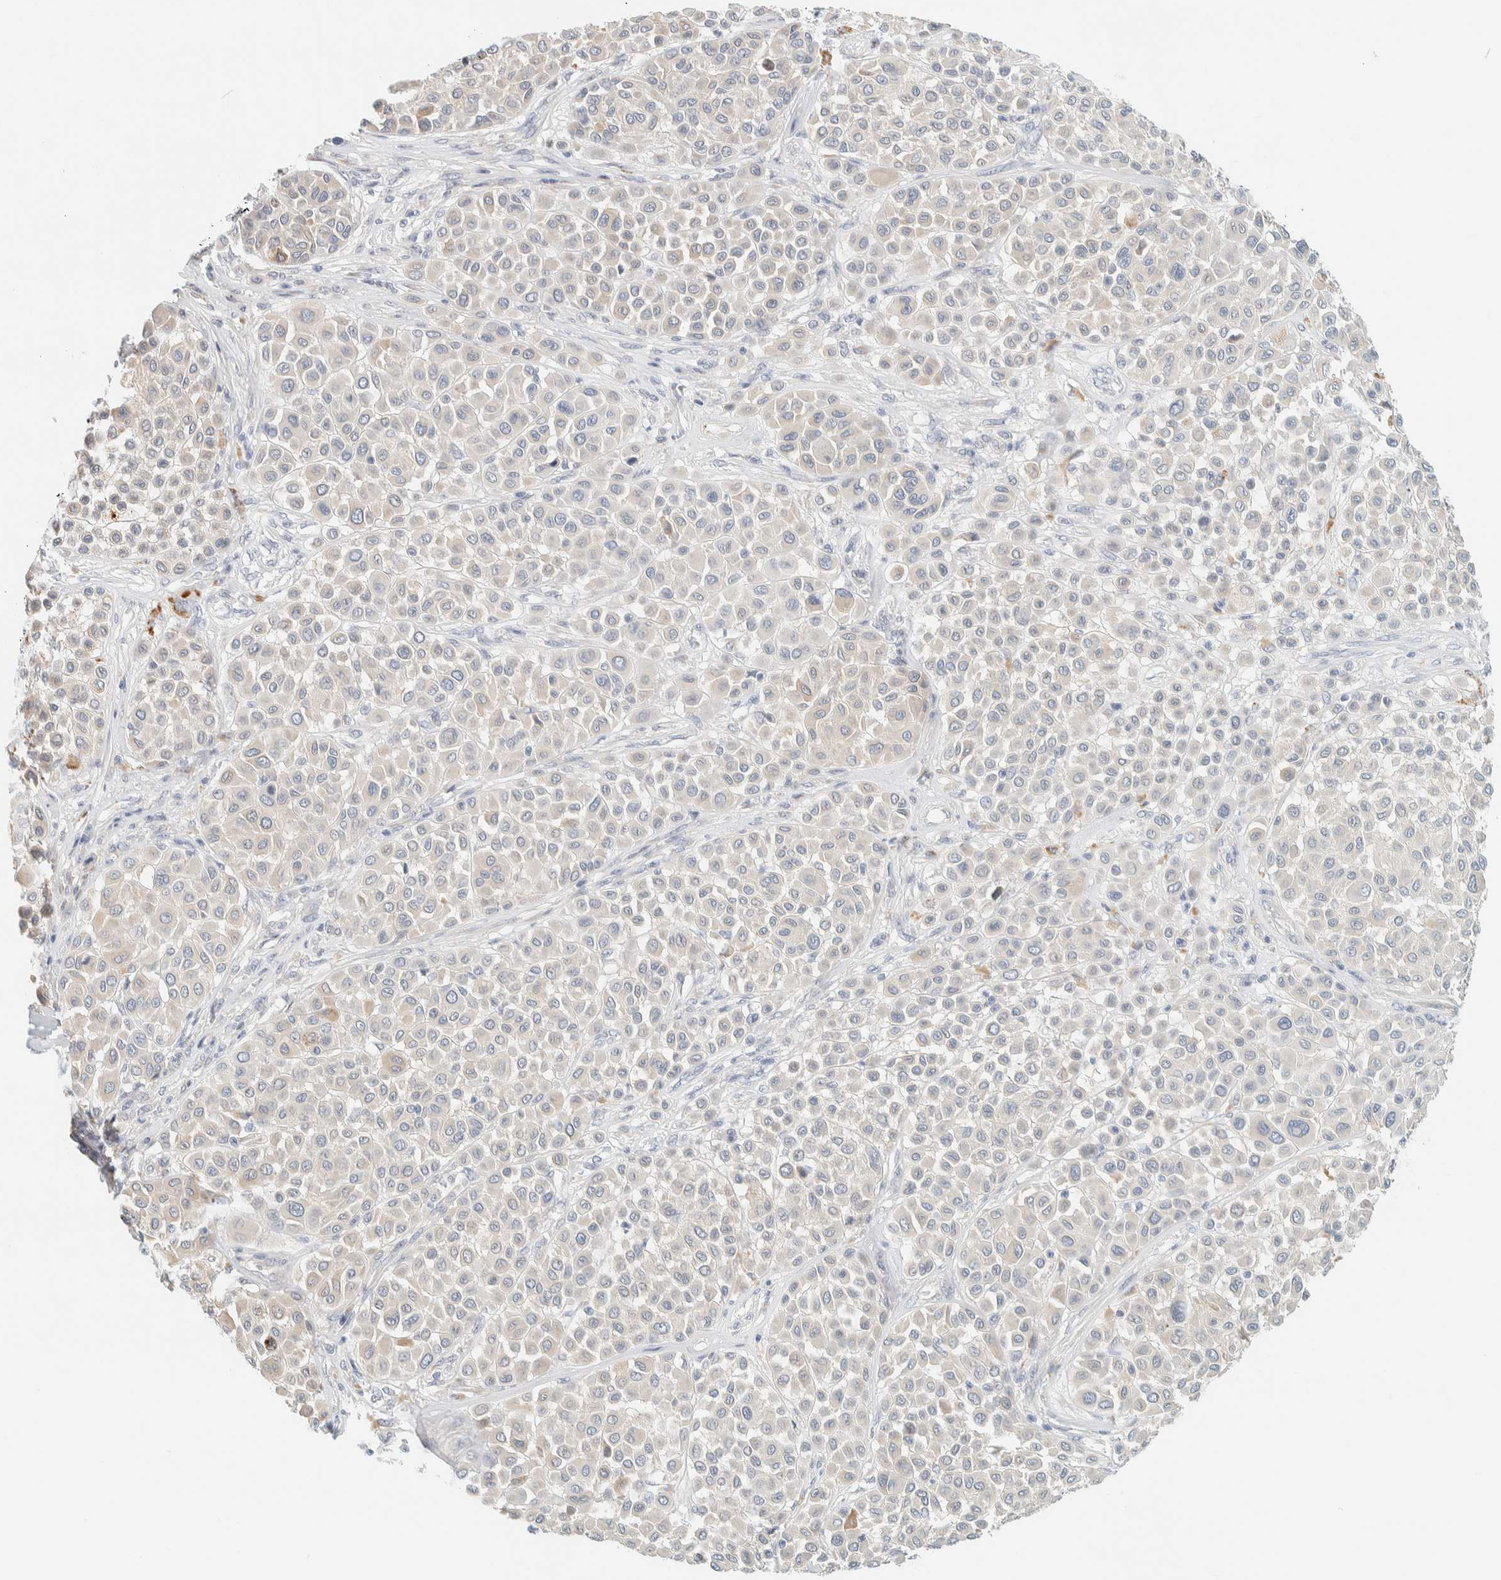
{"staining": {"intensity": "negative", "quantity": "none", "location": "none"}, "tissue": "melanoma", "cell_type": "Tumor cells", "image_type": "cancer", "snomed": [{"axis": "morphology", "description": "Malignant melanoma, Metastatic site"}, {"axis": "topography", "description": "Soft tissue"}], "caption": "Tumor cells show no significant protein positivity in melanoma.", "gene": "PTGES3L-AARSD1", "patient": {"sex": "male", "age": 41}}